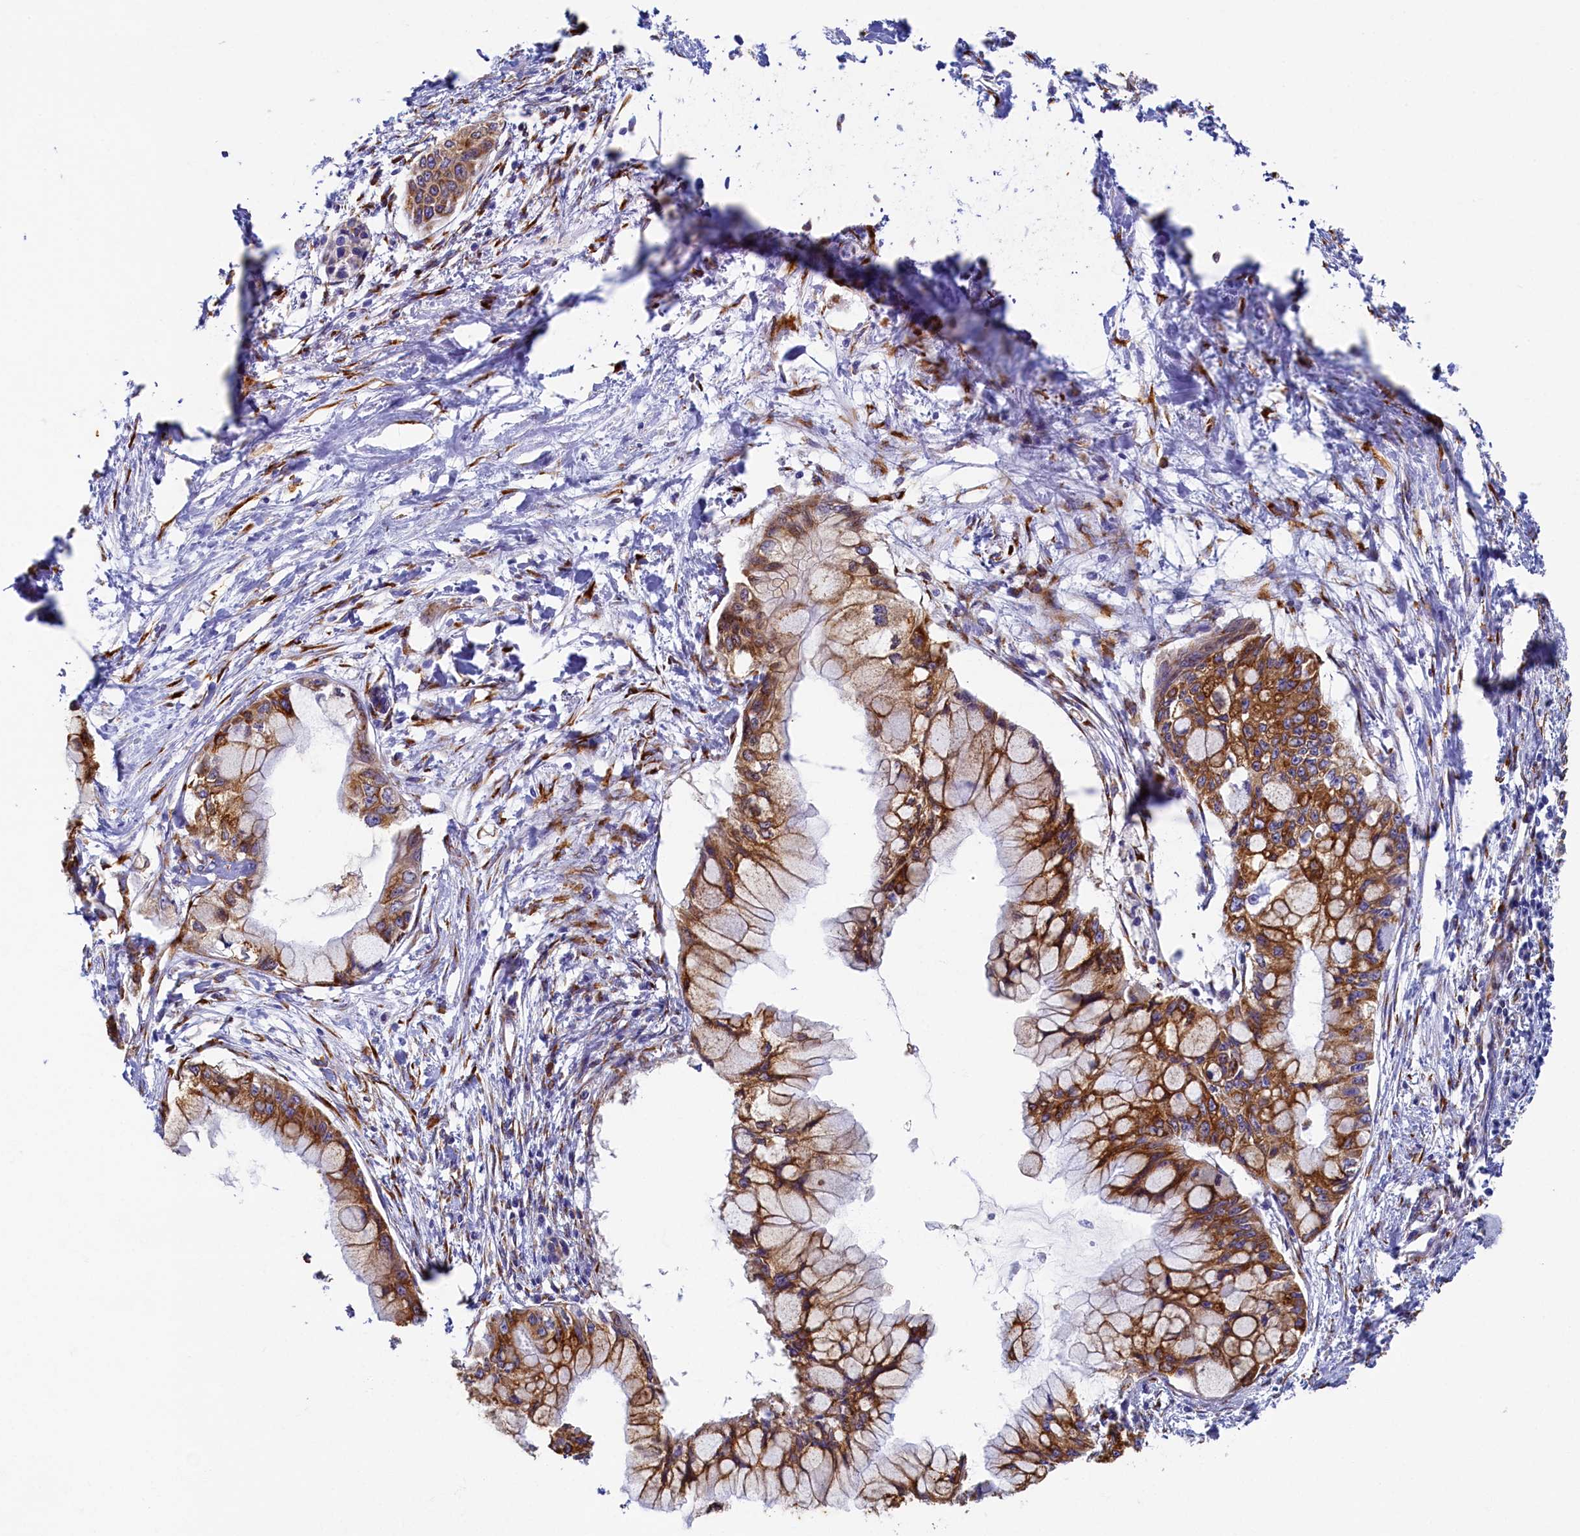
{"staining": {"intensity": "moderate", "quantity": ">75%", "location": "cytoplasmic/membranous"}, "tissue": "pancreatic cancer", "cell_type": "Tumor cells", "image_type": "cancer", "snomed": [{"axis": "morphology", "description": "Adenocarcinoma, NOS"}, {"axis": "topography", "description": "Pancreas"}], "caption": "High-power microscopy captured an IHC histopathology image of pancreatic cancer (adenocarcinoma), revealing moderate cytoplasmic/membranous positivity in approximately >75% of tumor cells.", "gene": "TMEM18", "patient": {"sex": "male", "age": 48}}